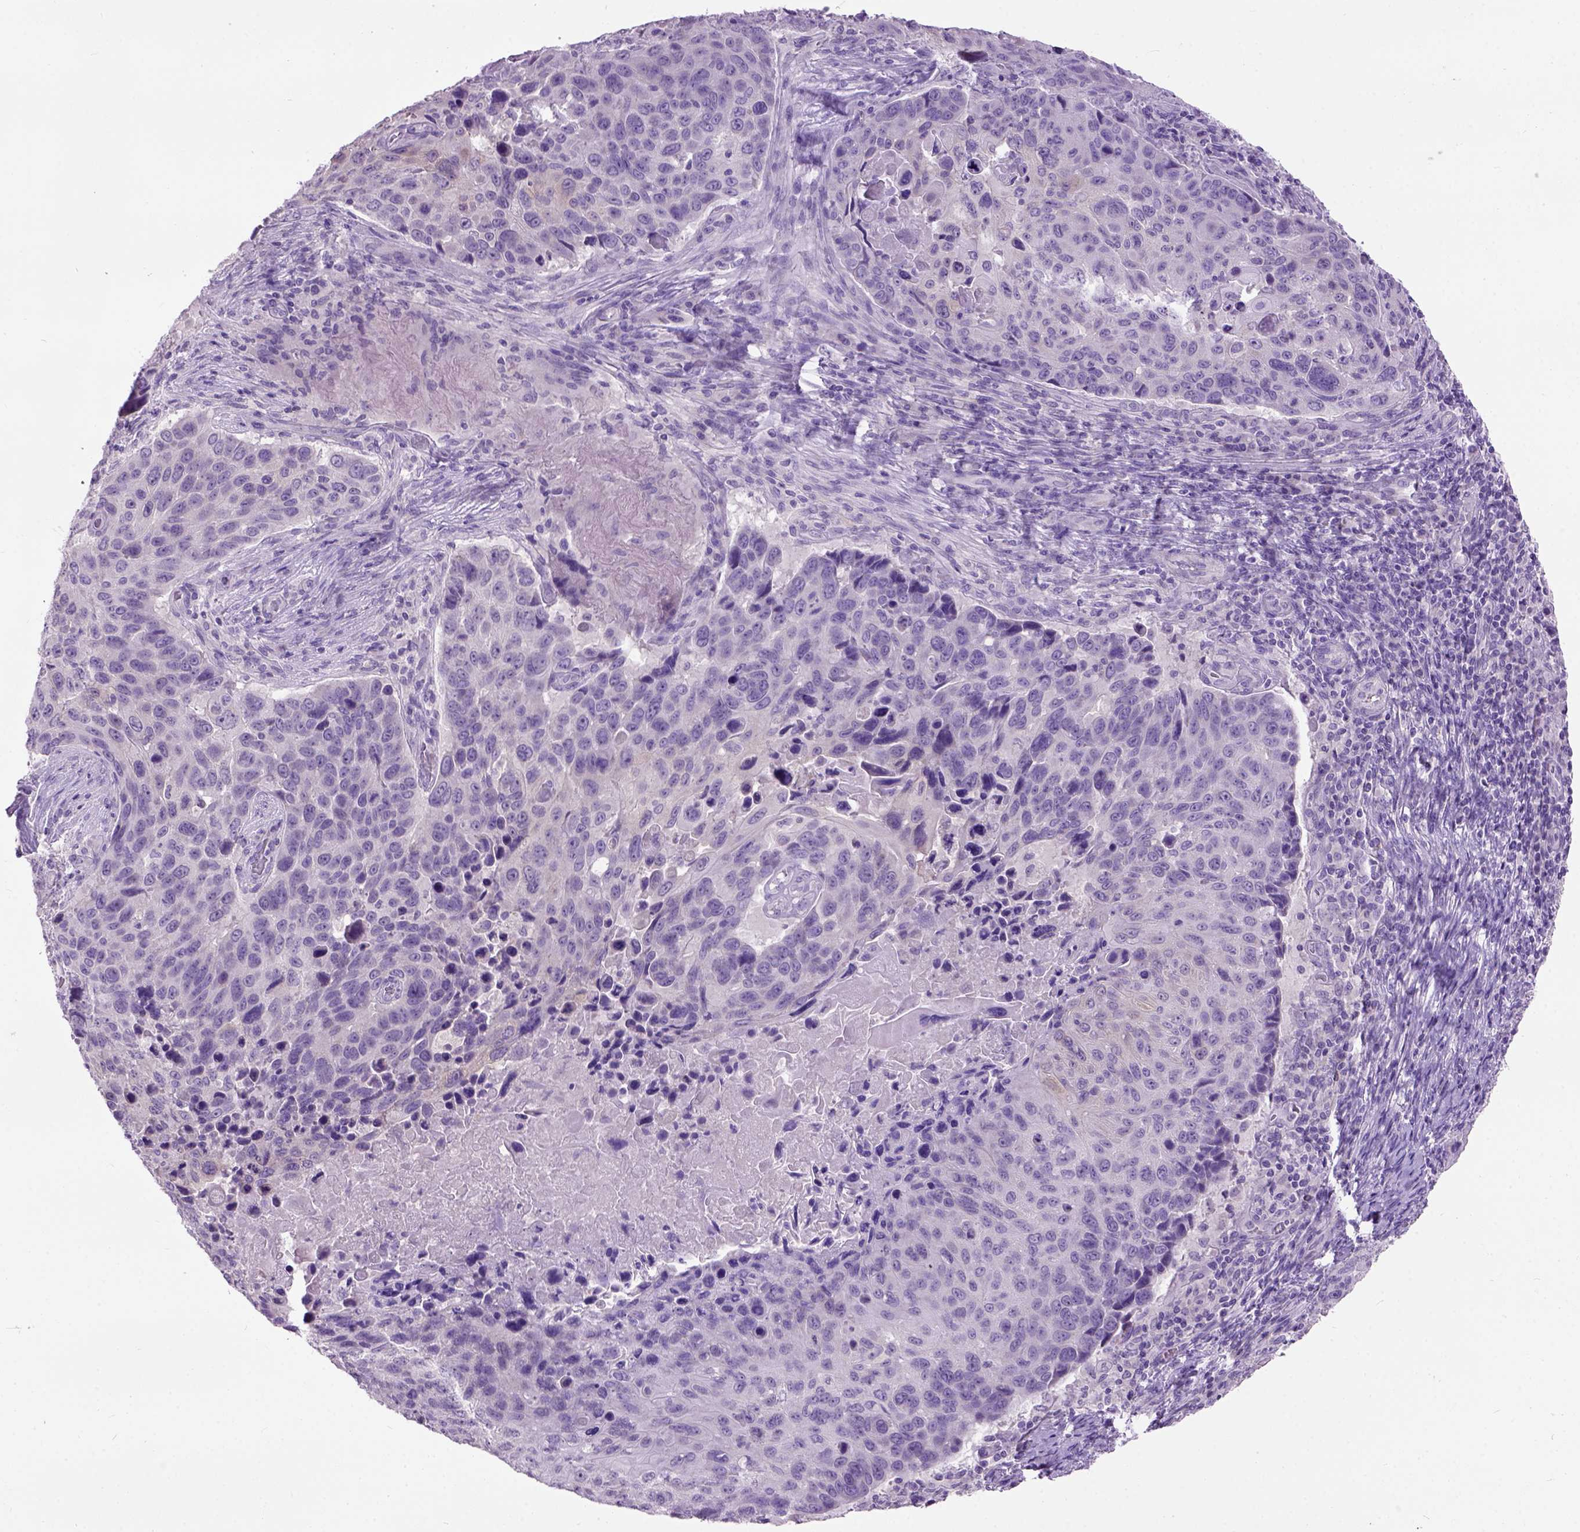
{"staining": {"intensity": "weak", "quantity": "<25%", "location": "cytoplasmic/membranous"}, "tissue": "lung cancer", "cell_type": "Tumor cells", "image_type": "cancer", "snomed": [{"axis": "morphology", "description": "Squamous cell carcinoma, NOS"}, {"axis": "topography", "description": "Lung"}], "caption": "Lung cancer (squamous cell carcinoma) was stained to show a protein in brown. There is no significant expression in tumor cells. (Immunohistochemistry (ihc), brightfield microscopy, high magnification).", "gene": "MAPT", "patient": {"sex": "male", "age": 68}}